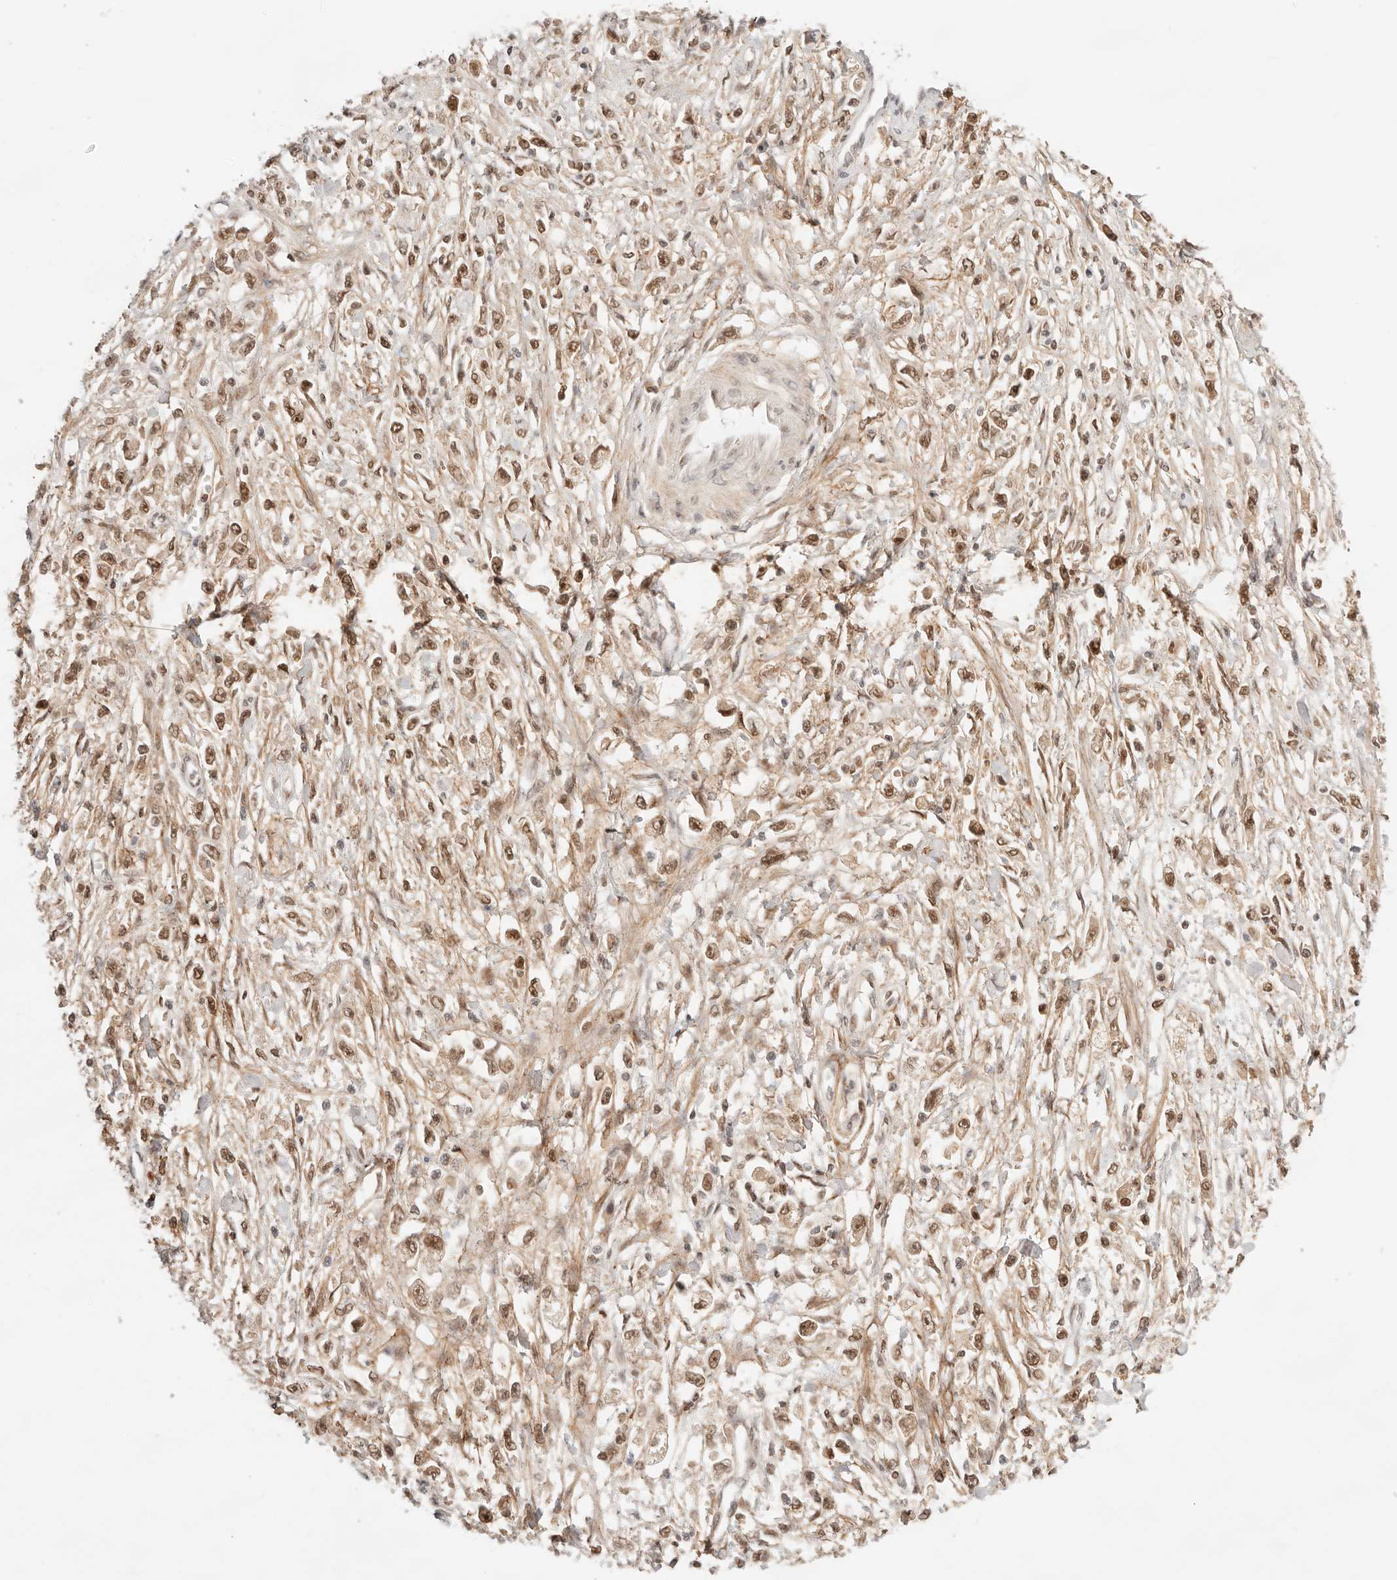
{"staining": {"intensity": "moderate", "quantity": ">75%", "location": "nuclear"}, "tissue": "stomach cancer", "cell_type": "Tumor cells", "image_type": "cancer", "snomed": [{"axis": "morphology", "description": "Adenocarcinoma, NOS"}, {"axis": "topography", "description": "Stomach"}], "caption": "The photomicrograph reveals a brown stain indicating the presence of a protein in the nuclear of tumor cells in stomach cancer. (DAB = brown stain, brightfield microscopy at high magnification).", "gene": "GTF2E2", "patient": {"sex": "female", "age": 59}}